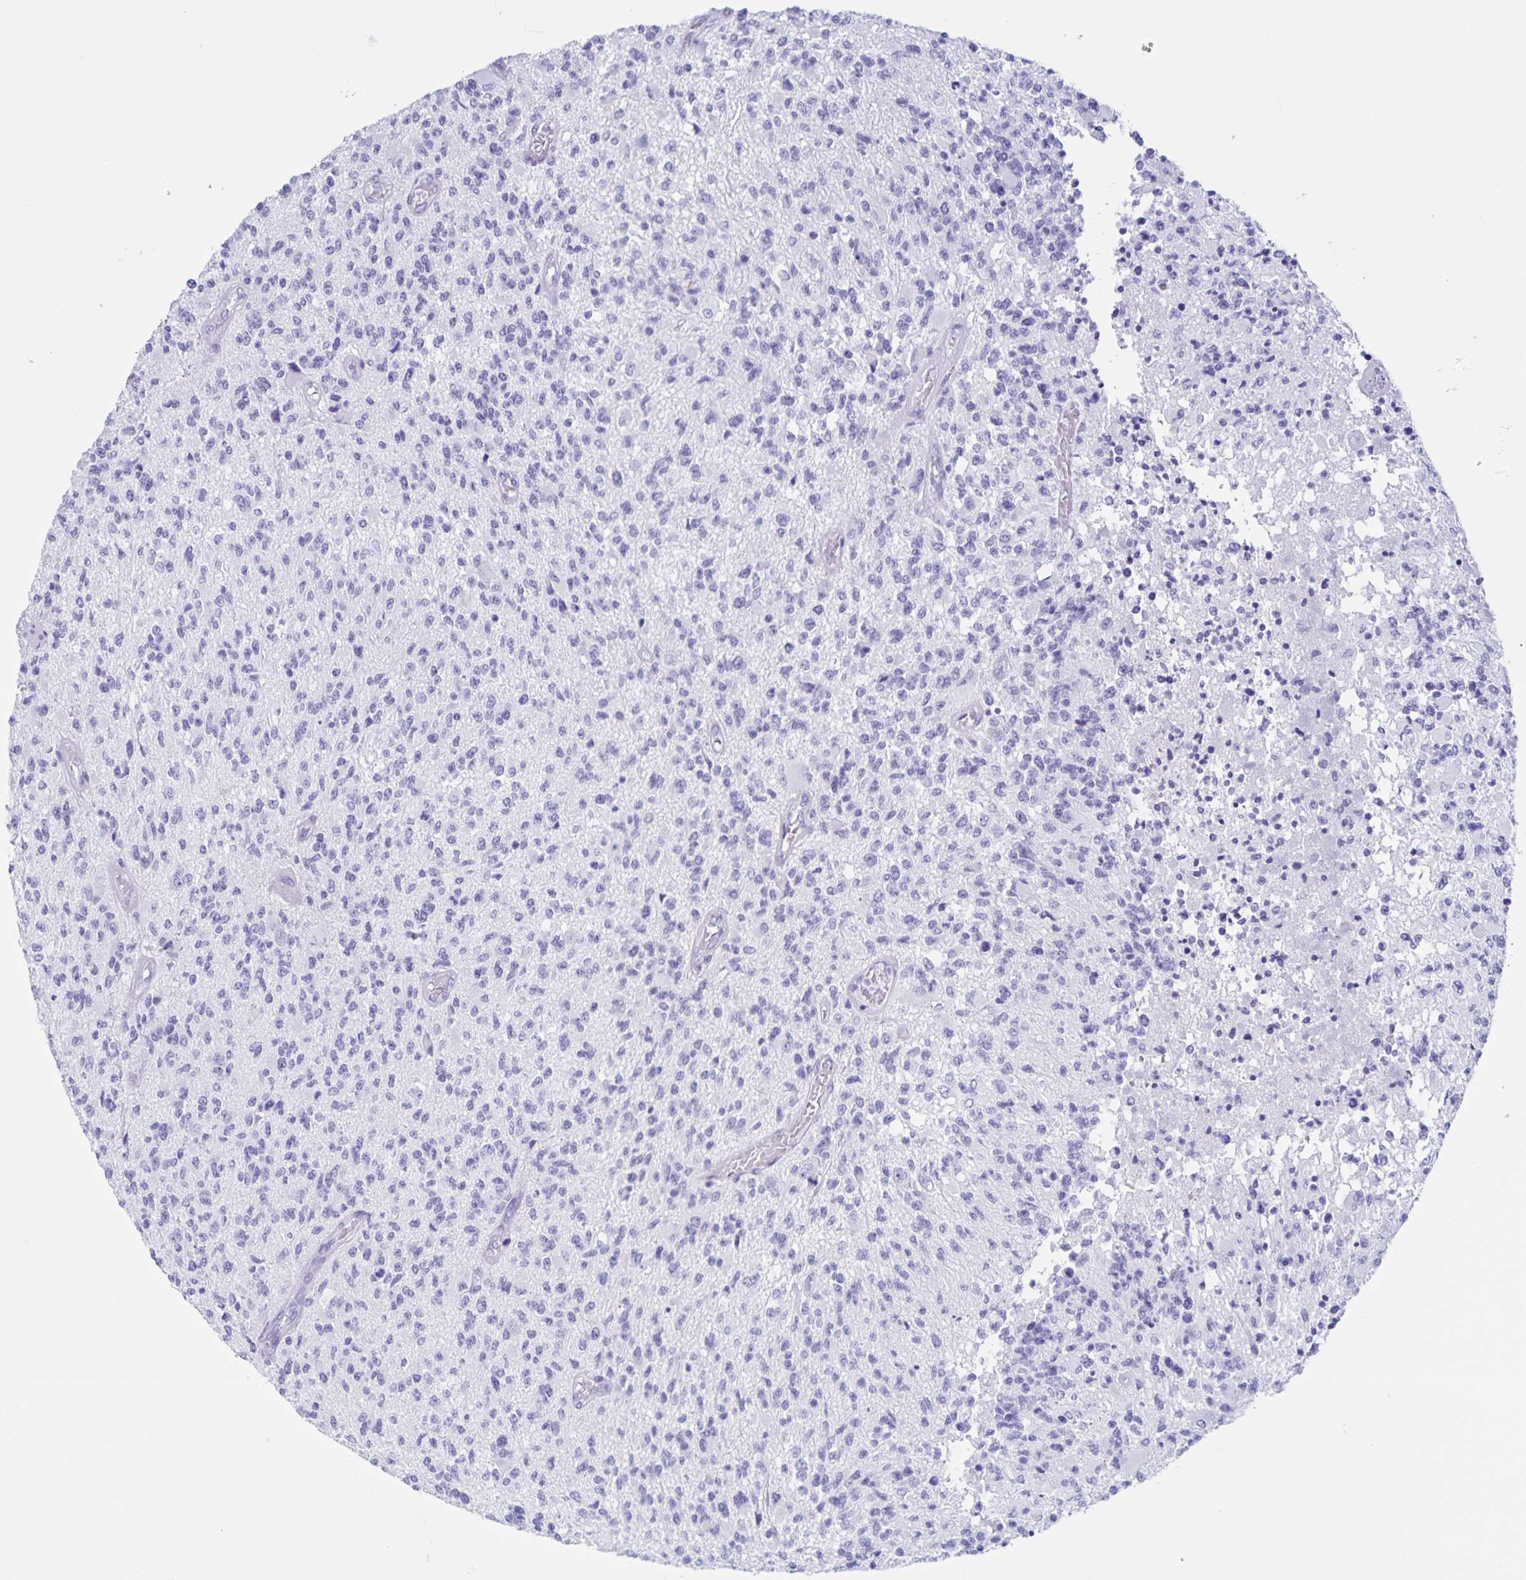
{"staining": {"intensity": "negative", "quantity": "none", "location": "none"}, "tissue": "glioma", "cell_type": "Tumor cells", "image_type": "cancer", "snomed": [{"axis": "morphology", "description": "Glioma, malignant, High grade"}, {"axis": "topography", "description": "Brain"}], "caption": "DAB (3,3'-diaminobenzidine) immunohistochemical staining of human glioma exhibits no significant expression in tumor cells.", "gene": "C12orf56", "patient": {"sex": "female", "age": 63}}